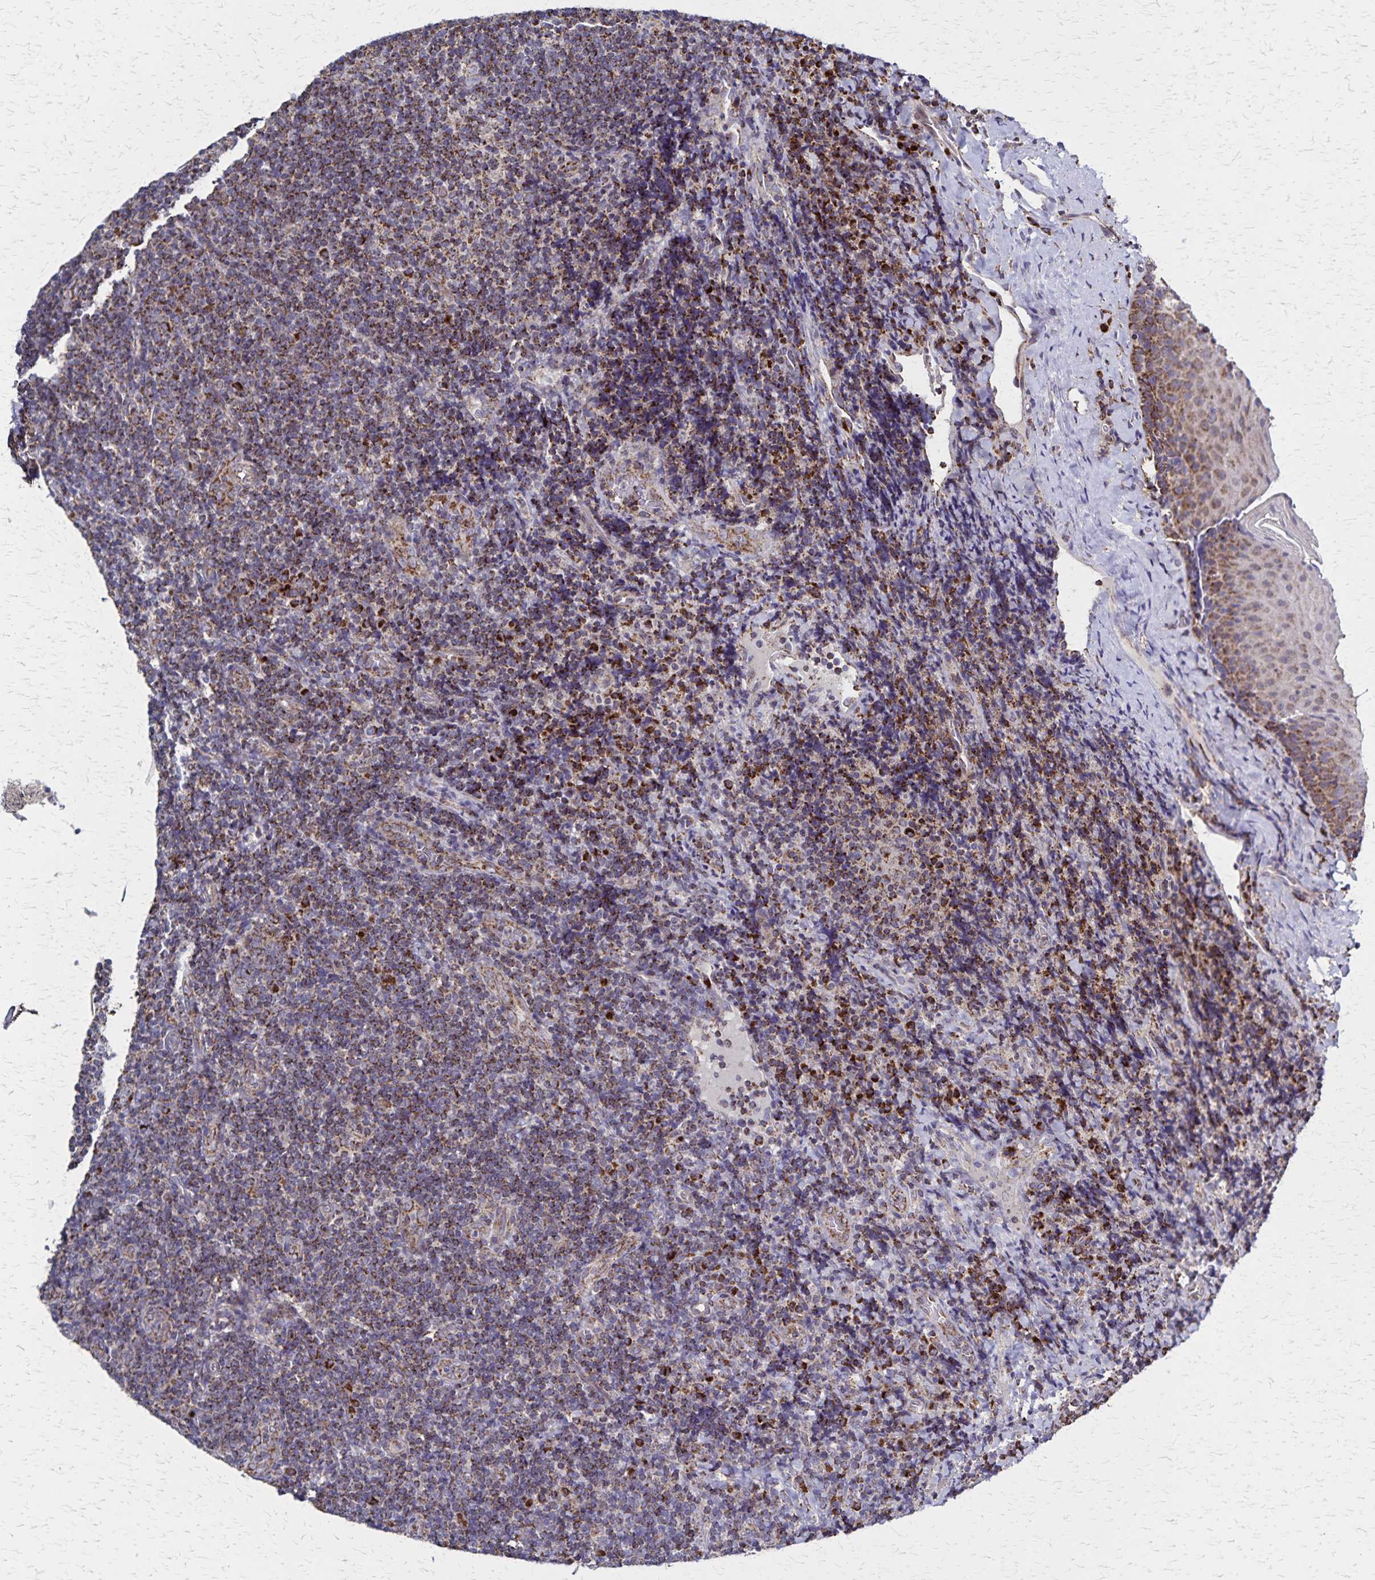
{"staining": {"intensity": "moderate", "quantity": "25%-75%", "location": "cytoplasmic/membranous"}, "tissue": "tonsil", "cell_type": "Germinal center cells", "image_type": "normal", "snomed": [{"axis": "morphology", "description": "Normal tissue, NOS"}, {"axis": "topography", "description": "Tonsil"}], "caption": "Tonsil was stained to show a protein in brown. There is medium levels of moderate cytoplasmic/membranous positivity in approximately 25%-75% of germinal center cells.", "gene": "NFS1", "patient": {"sex": "male", "age": 17}}